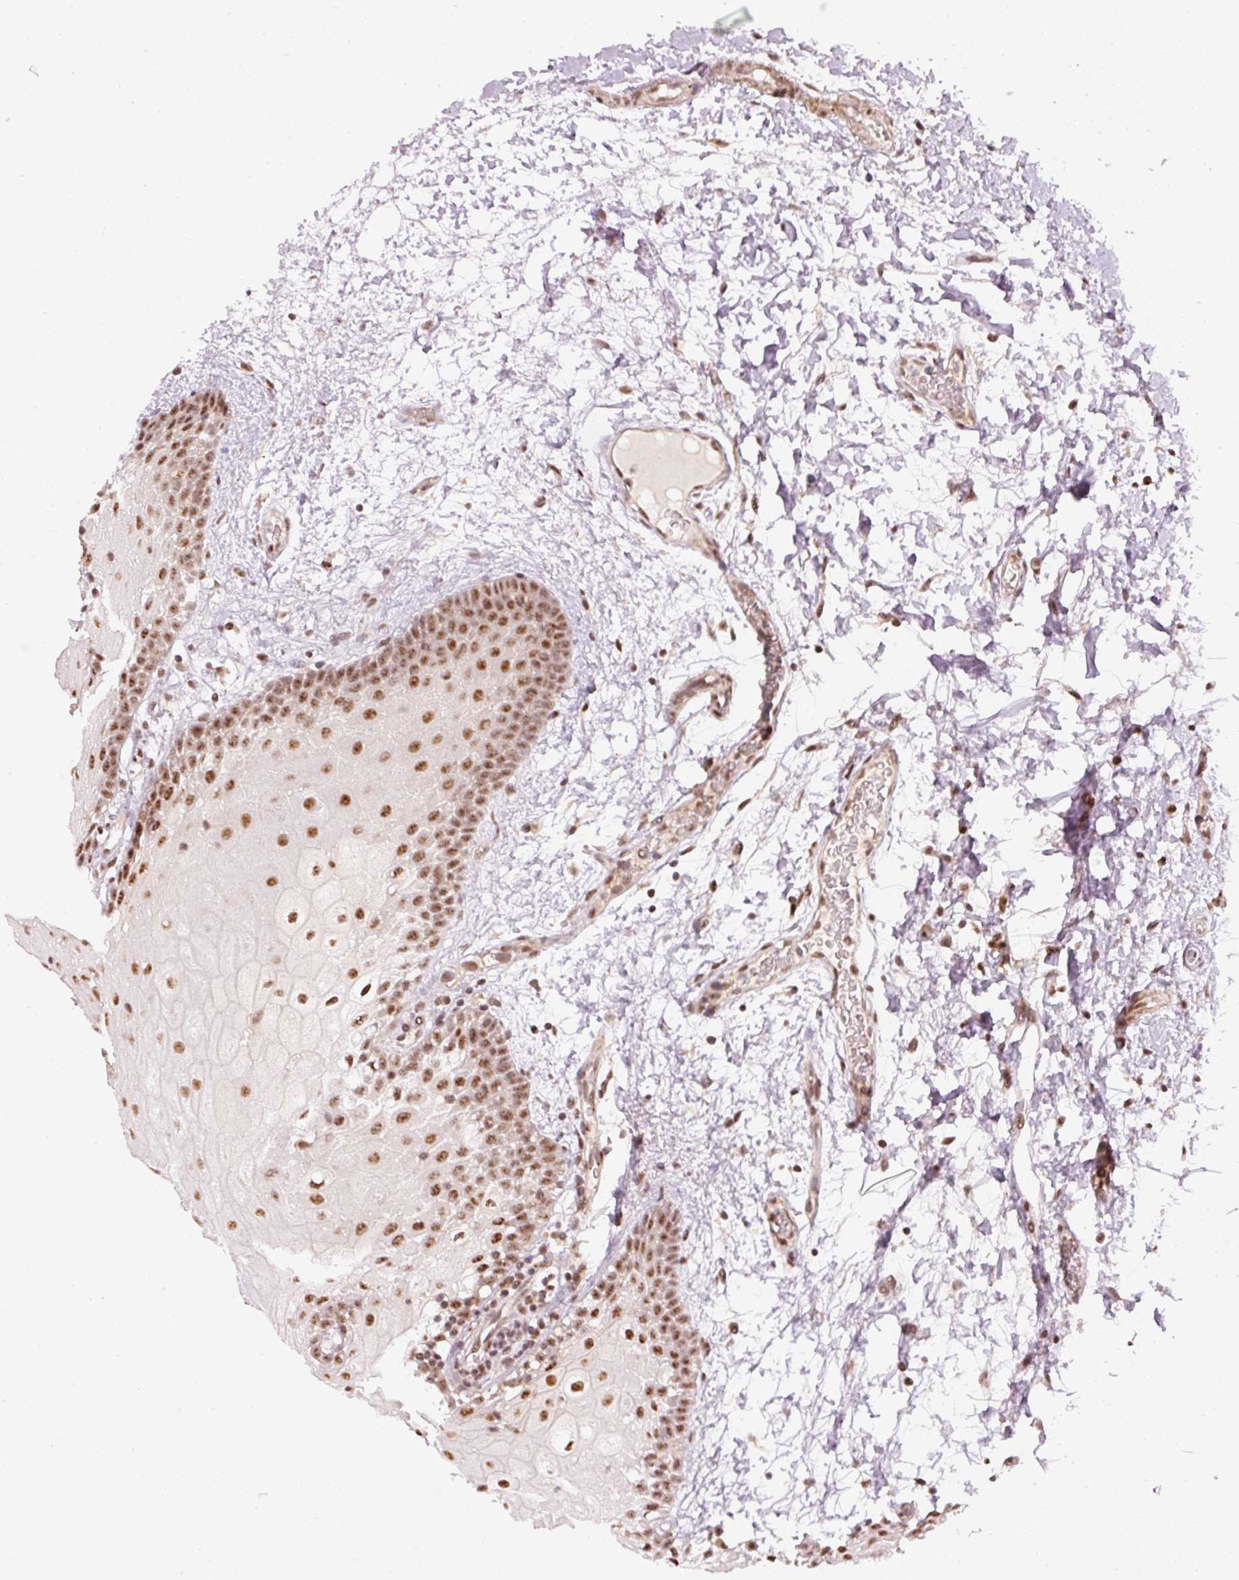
{"staining": {"intensity": "moderate", "quantity": ">75%", "location": "nuclear"}, "tissue": "oral mucosa", "cell_type": "Squamous epithelial cells", "image_type": "normal", "snomed": [{"axis": "morphology", "description": "Normal tissue, NOS"}, {"axis": "morphology", "description": "Squamous cell carcinoma, NOS"}, {"axis": "topography", "description": "Oral tissue"}, {"axis": "topography", "description": "Tounge, NOS"}, {"axis": "topography", "description": "Head-Neck"}], "caption": "DAB immunohistochemical staining of normal oral mucosa demonstrates moderate nuclear protein expression in about >75% of squamous epithelial cells.", "gene": "THOC6", "patient": {"sex": "male", "age": 76}}